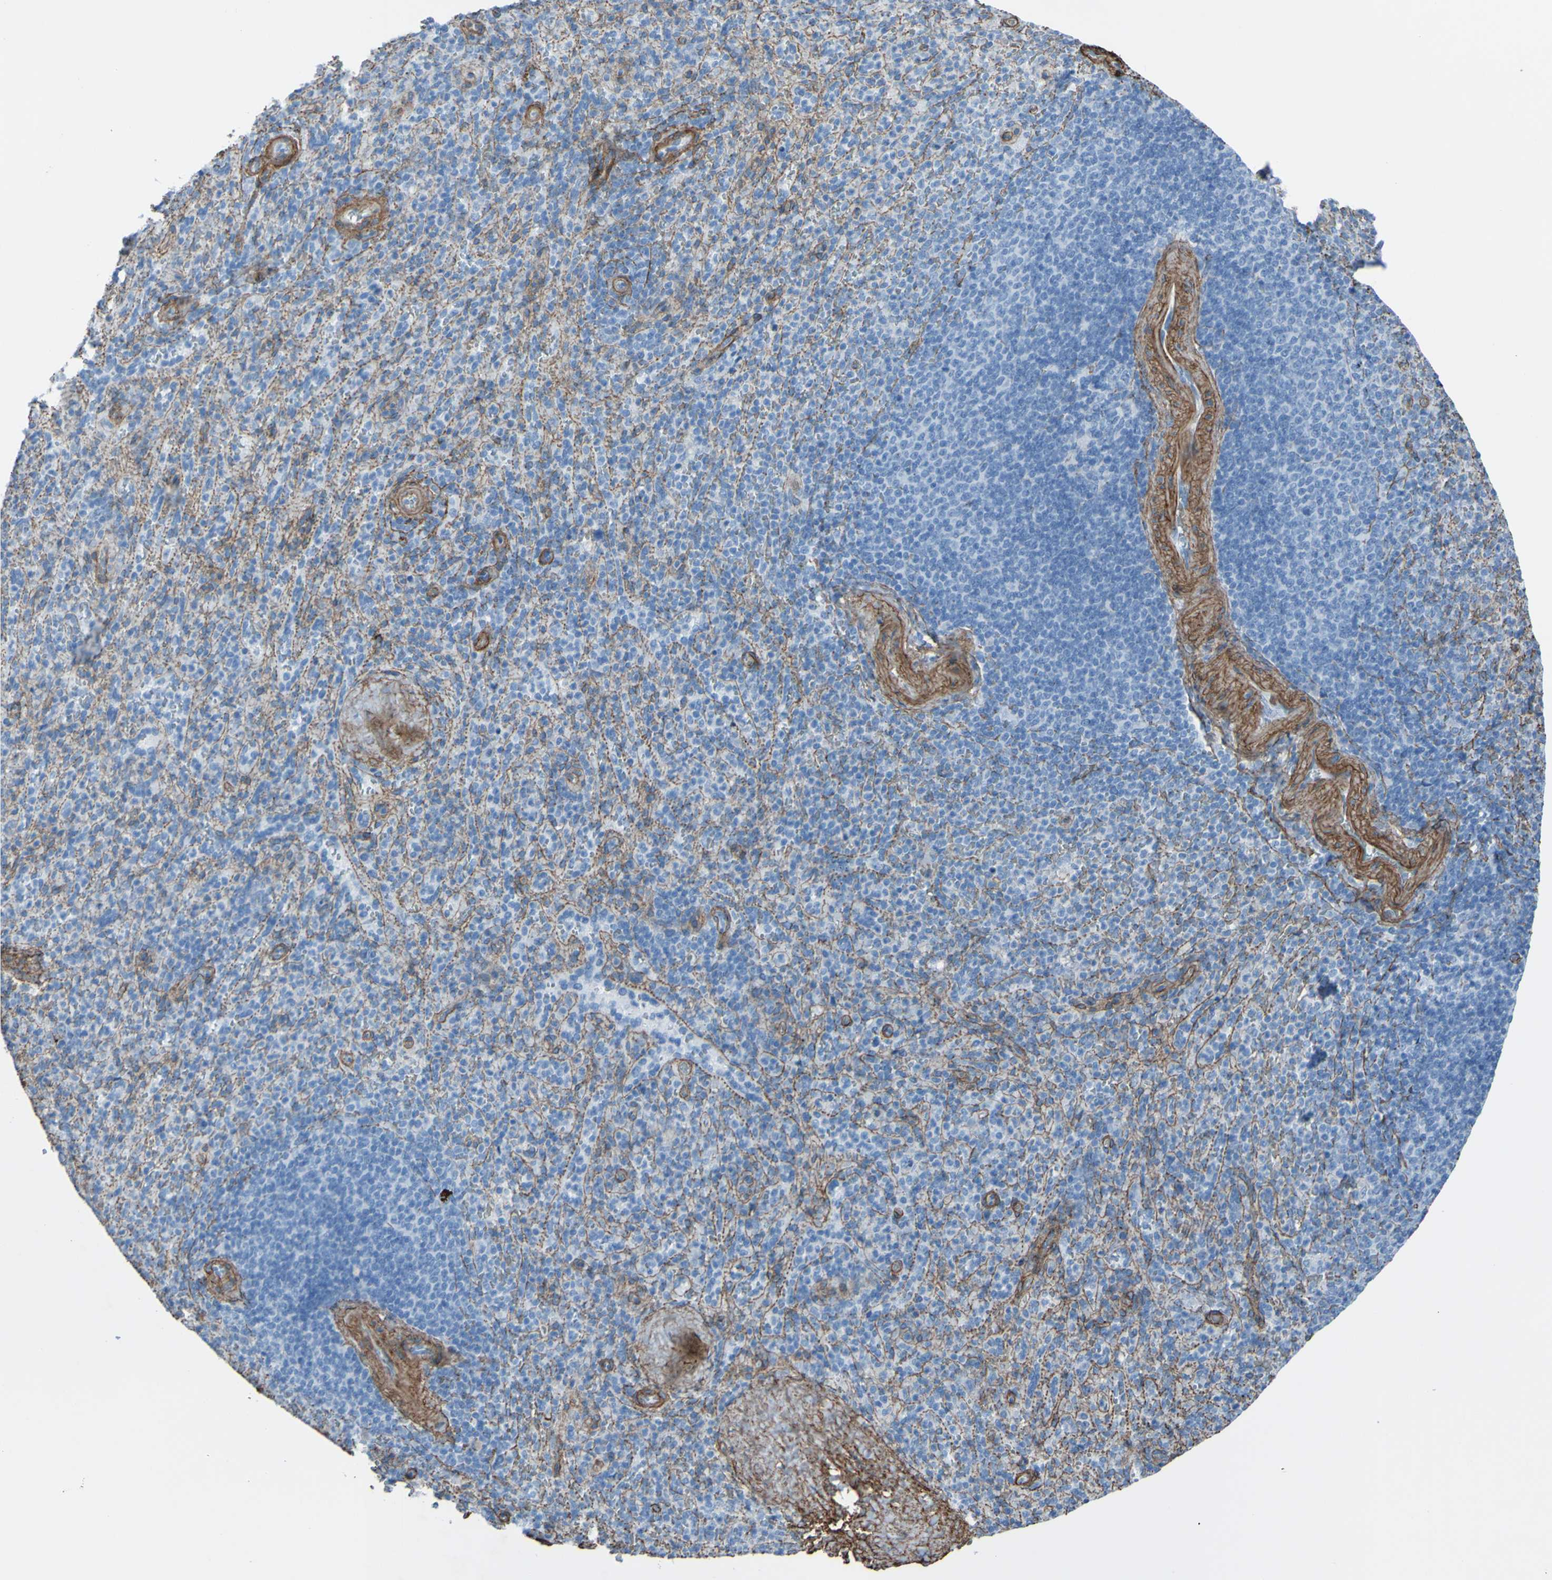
{"staining": {"intensity": "negative", "quantity": "none", "location": "none"}, "tissue": "spleen", "cell_type": "Cells in red pulp", "image_type": "normal", "snomed": [{"axis": "morphology", "description": "Normal tissue, NOS"}, {"axis": "topography", "description": "Spleen"}], "caption": "DAB (3,3'-diaminobenzidine) immunohistochemical staining of benign human spleen exhibits no significant positivity in cells in red pulp.", "gene": "COL4A2", "patient": {"sex": "male", "age": 36}}